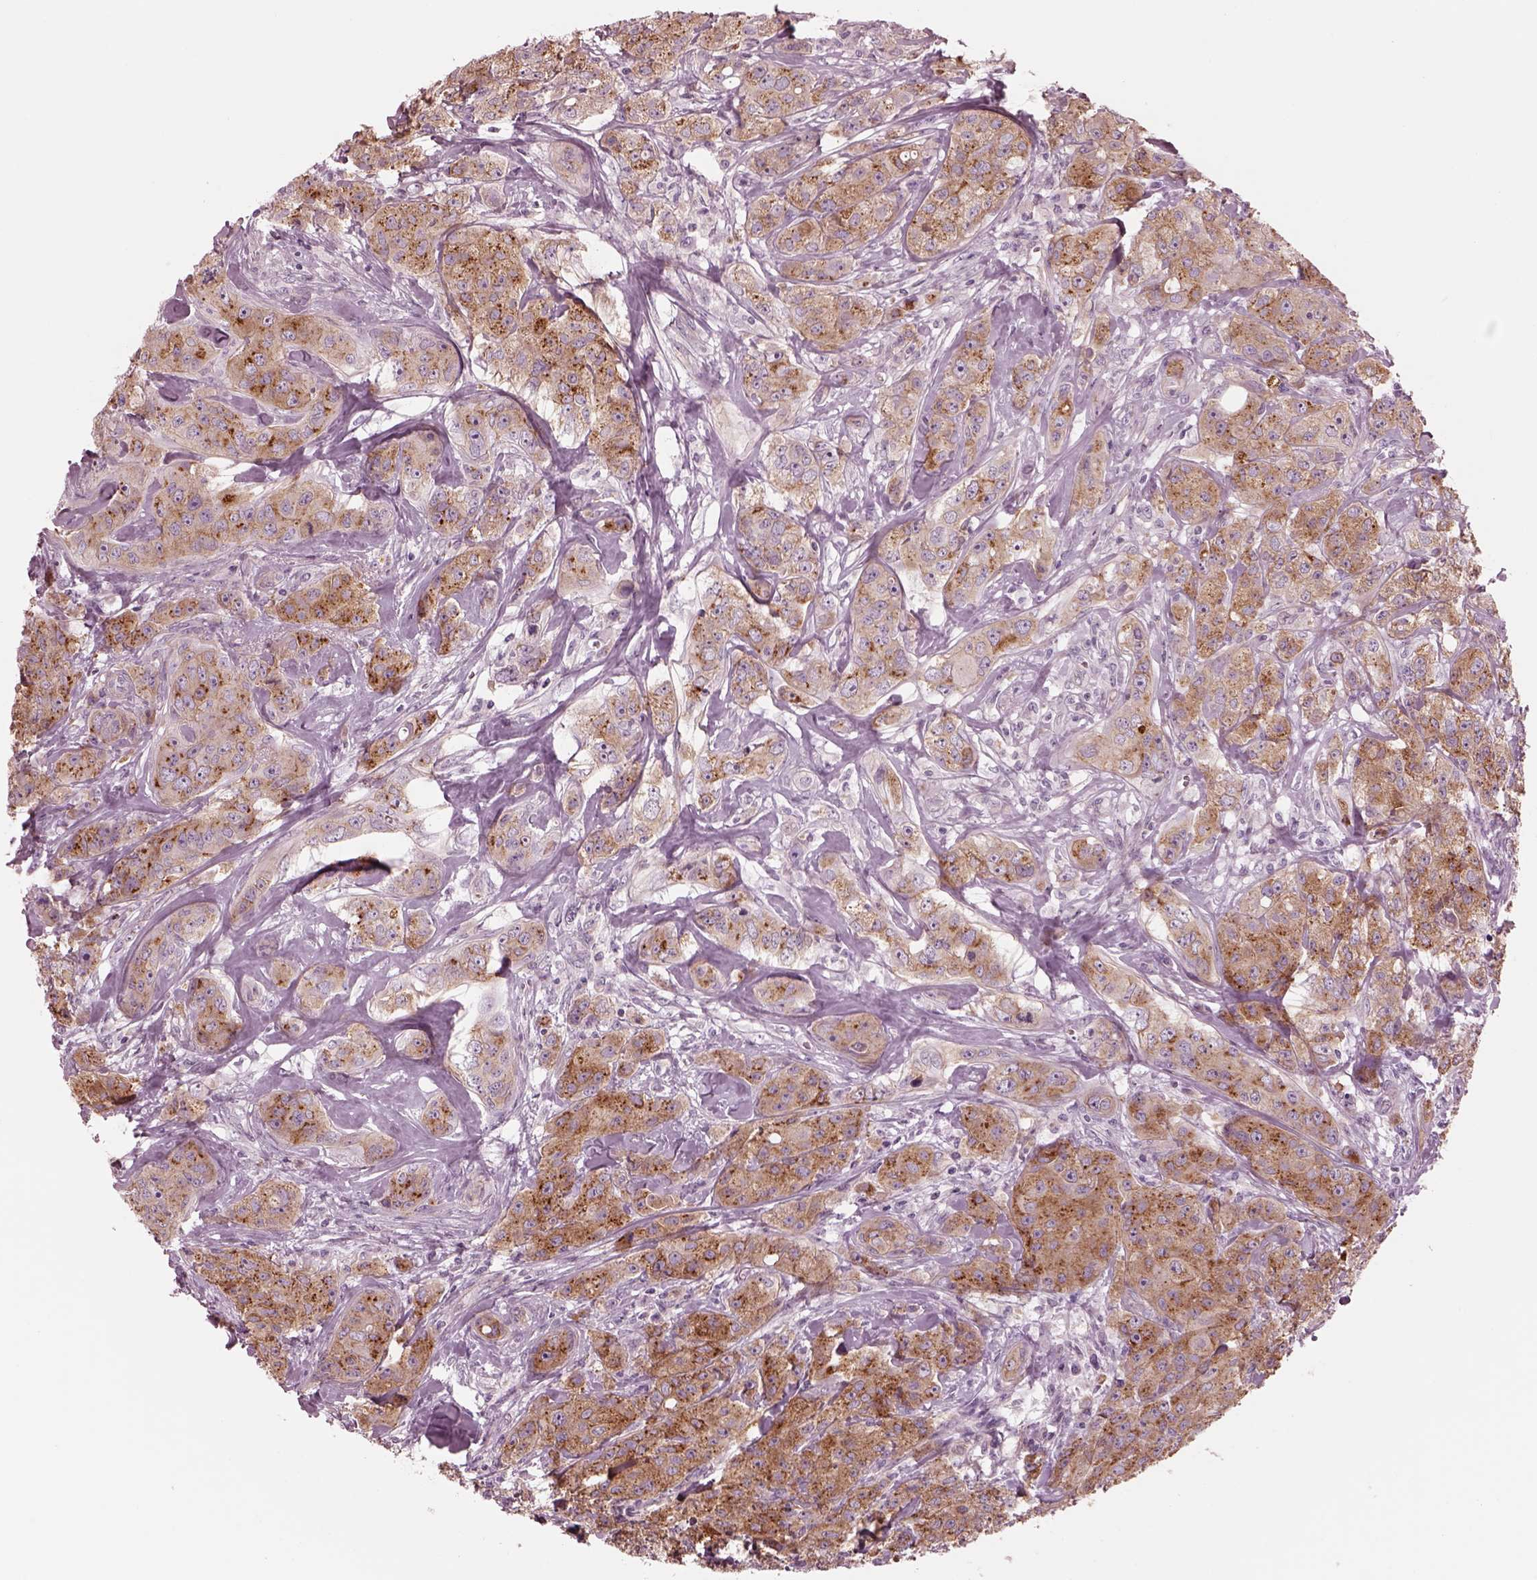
{"staining": {"intensity": "strong", "quantity": ">75%", "location": "cytoplasmic/membranous"}, "tissue": "breast cancer", "cell_type": "Tumor cells", "image_type": "cancer", "snomed": [{"axis": "morphology", "description": "Duct carcinoma"}, {"axis": "topography", "description": "Breast"}], "caption": "Protein expression analysis of human breast cancer reveals strong cytoplasmic/membranous staining in approximately >75% of tumor cells.", "gene": "ELAPOR1", "patient": {"sex": "female", "age": 43}}